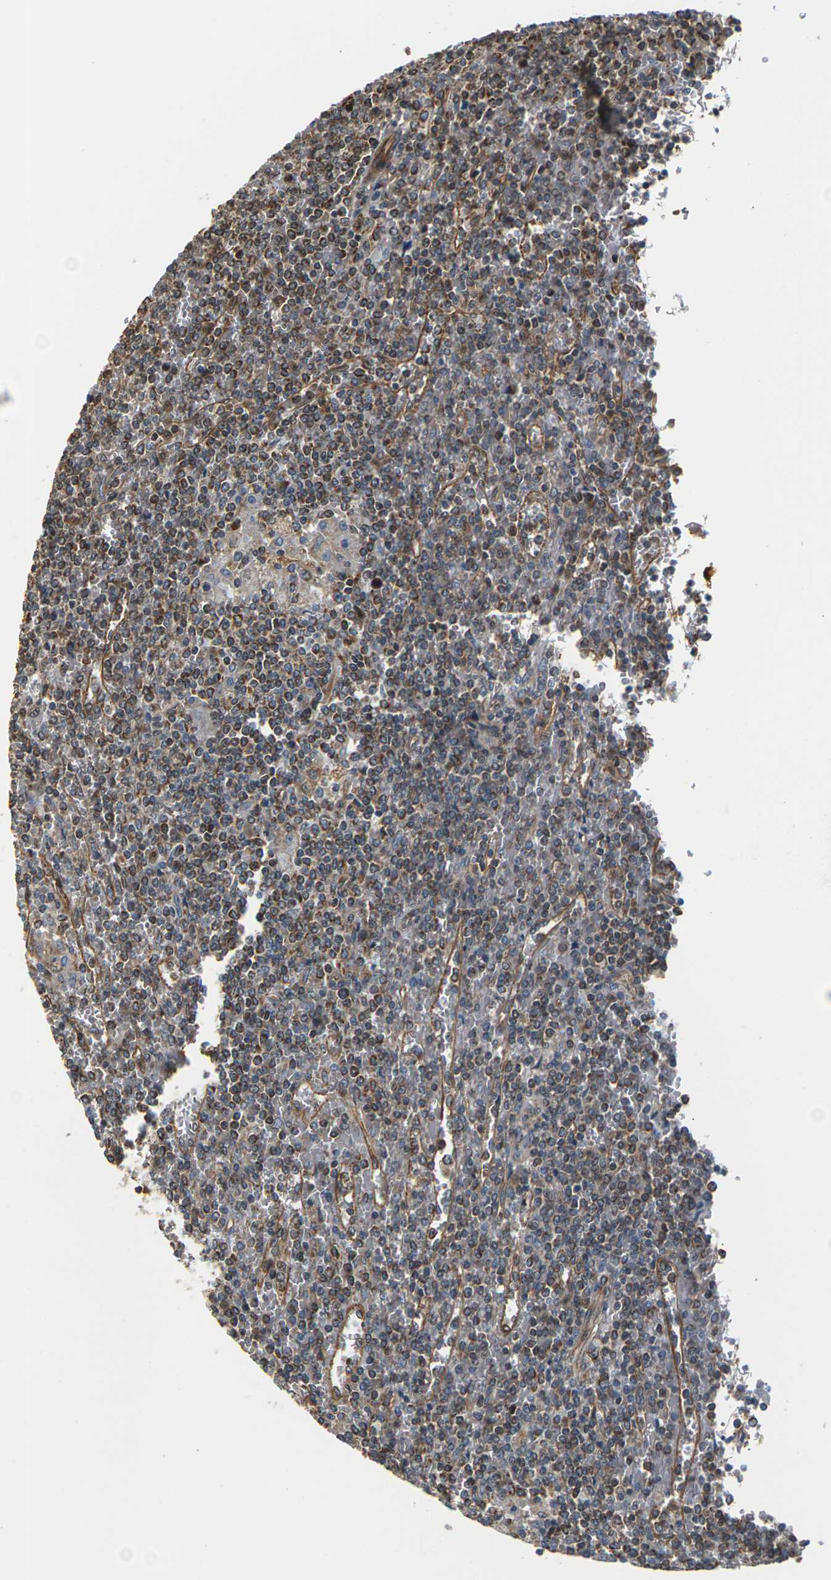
{"staining": {"intensity": "moderate", "quantity": ">75%", "location": "cytoplasmic/membranous"}, "tissue": "lymphoma", "cell_type": "Tumor cells", "image_type": "cancer", "snomed": [{"axis": "morphology", "description": "Malignant lymphoma, non-Hodgkin's type, Low grade"}, {"axis": "topography", "description": "Spleen"}], "caption": "Protein expression analysis of lymphoma displays moderate cytoplasmic/membranous staining in approximately >75% of tumor cells. (brown staining indicates protein expression, while blue staining denotes nuclei).", "gene": "PCDHB4", "patient": {"sex": "female", "age": 19}}